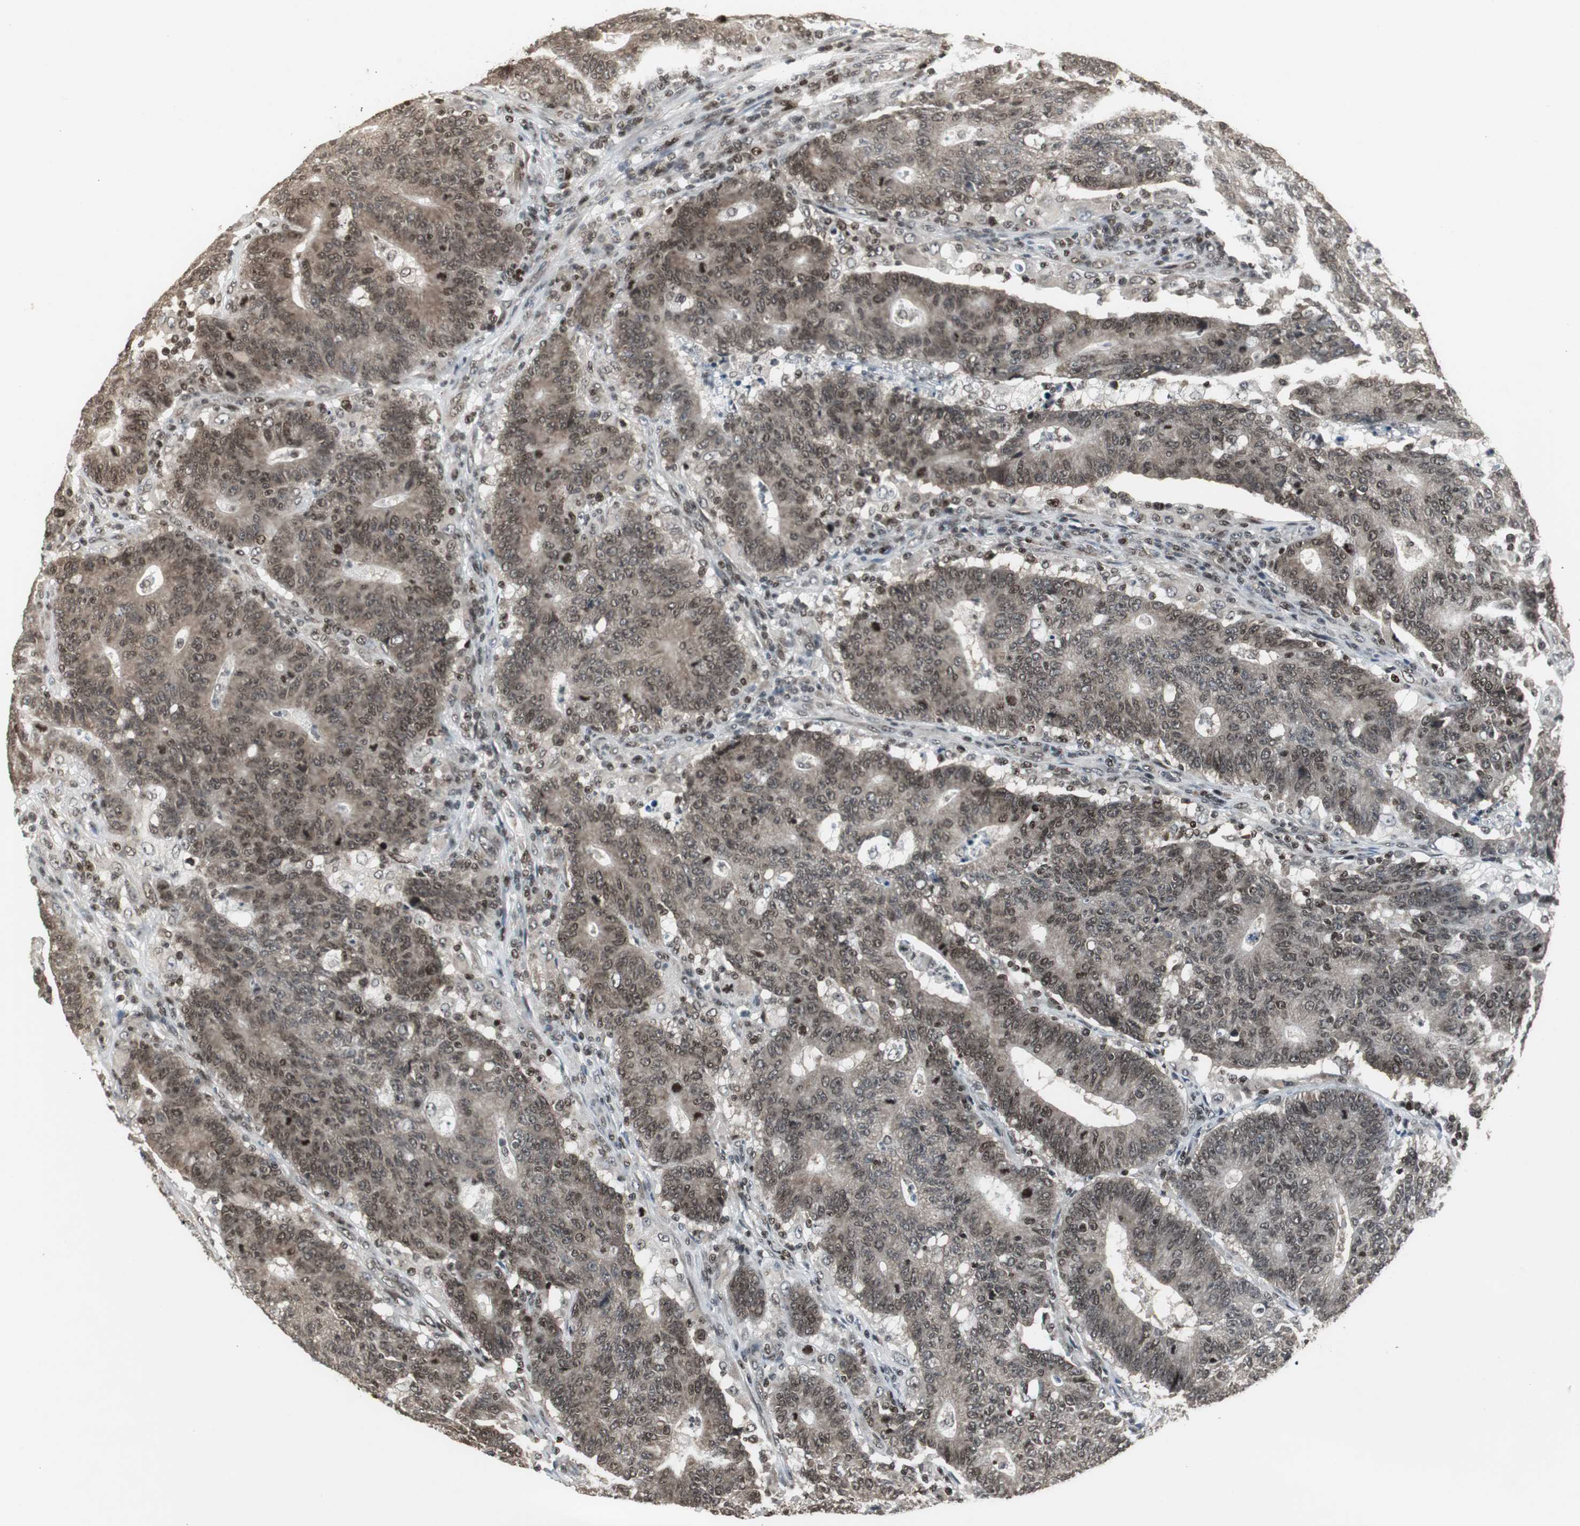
{"staining": {"intensity": "moderate", "quantity": ">75%", "location": "cytoplasmic/membranous,nuclear"}, "tissue": "colorectal cancer", "cell_type": "Tumor cells", "image_type": "cancer", "snomed": [{"axis": "morphology", "description": "Normal tissue, NOS"}, {"axis": "morphology", "description": "Adenocarcinoma, NOS"}, {"axis": "topography", "description": "Colon"}], "caption": "Moderate cytoplasmic/membranous and nuclear expression is seen in about >75% of tumor cells in colorectal cancer (adenocarcinoma).", "gene": "MPG", "patient": {"sex": "female", "age": 75}}